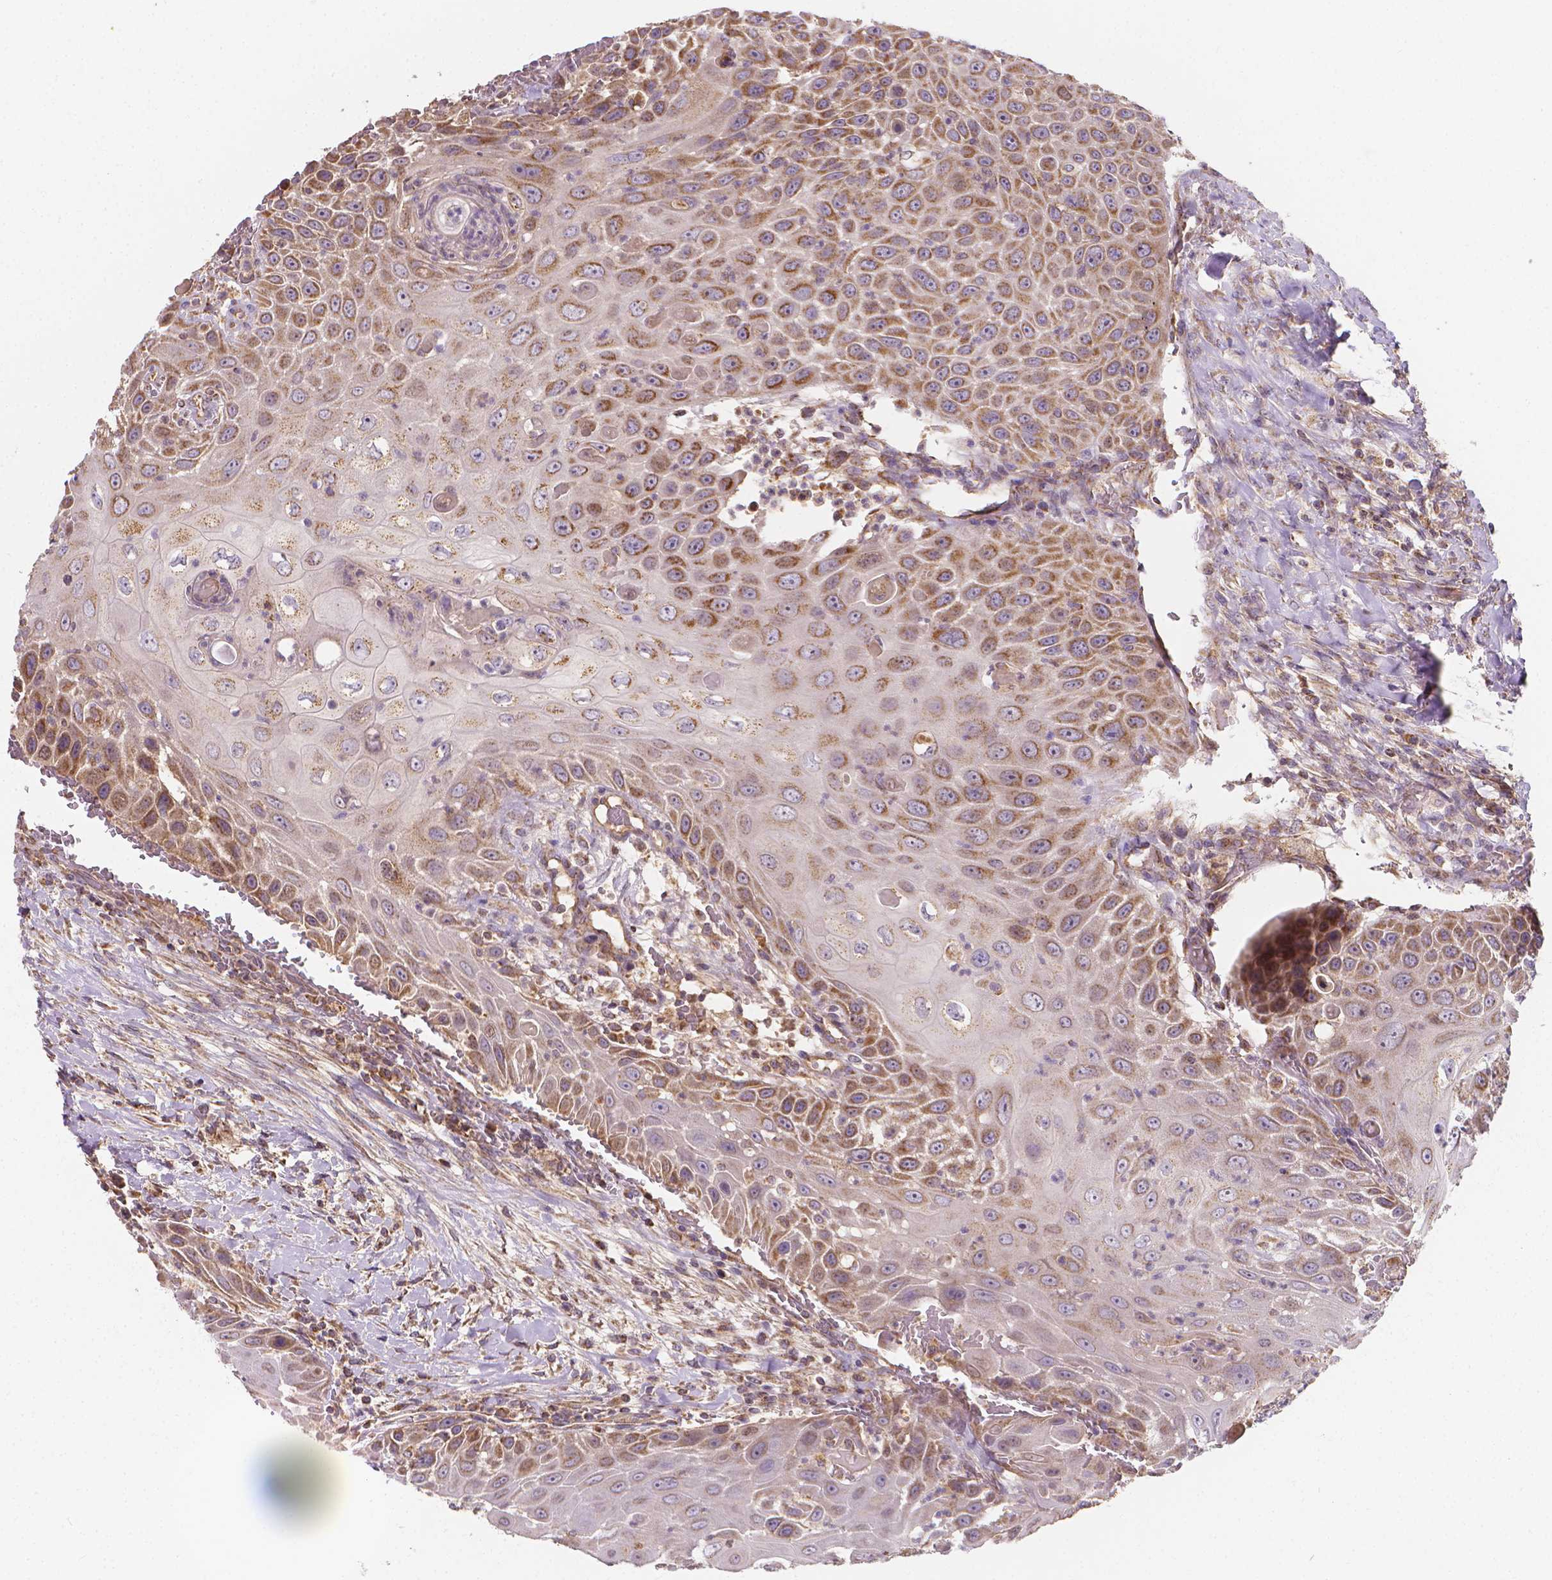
{"staining": {"intensity": "moderate", "quantity": ">75%", "location": "cytoplasmic/membranous"}, "tissue": "head and neck cancer", "cell_type": "Tumor cells", "image_type": "cancer", "snomed": [{"axis": "morphology", "description": "Squamous cell carcinoma, NOS"}, {"axis": "topography", "description": "Head-Neck"}], "caption": "Human head and neck cancer (squamous cell carcinoma) stained with a protein marker demonstrates moderate staining in tumor cells.", "gene": "SNCAIP", "patient": {"sex": "male", "age": 69}}